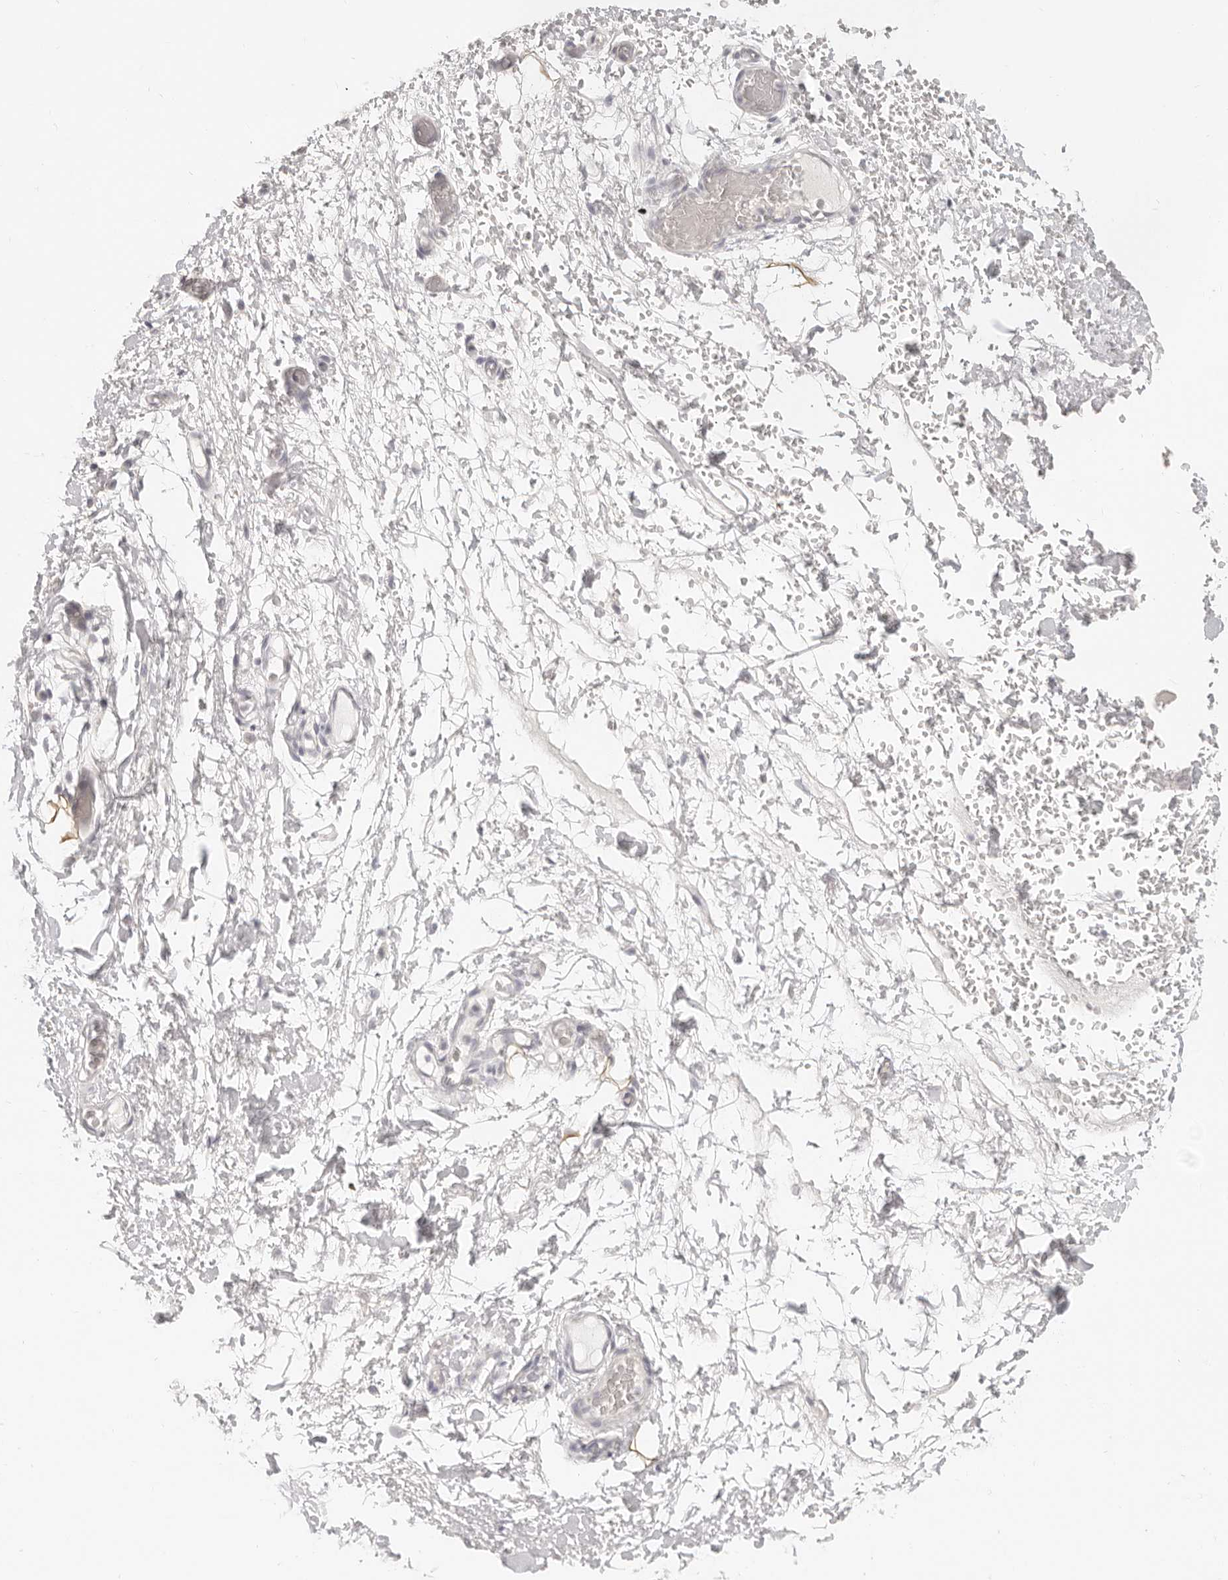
{"staining": {"intensity": "negative", "quantity": "none", "location": "none"}, "tissue": "adipose tissue", "cell_type": "Adipocytes", "image_type": "normal", "snomed": [{"axis": "morphology", "description": "Normal tissue, NOS"}, {"axis": "morphology", "description": "Adenocarcinoma, NOS"}, {"axis": "topography", "description": "Esophagus"}], "caption": "Immunohistochemistry (IHC) of normal human adipose tissue demonstrates no staining in adipocytes.", "gene": "EPCAM", "patient": {"sex": "male", "age": 62}}